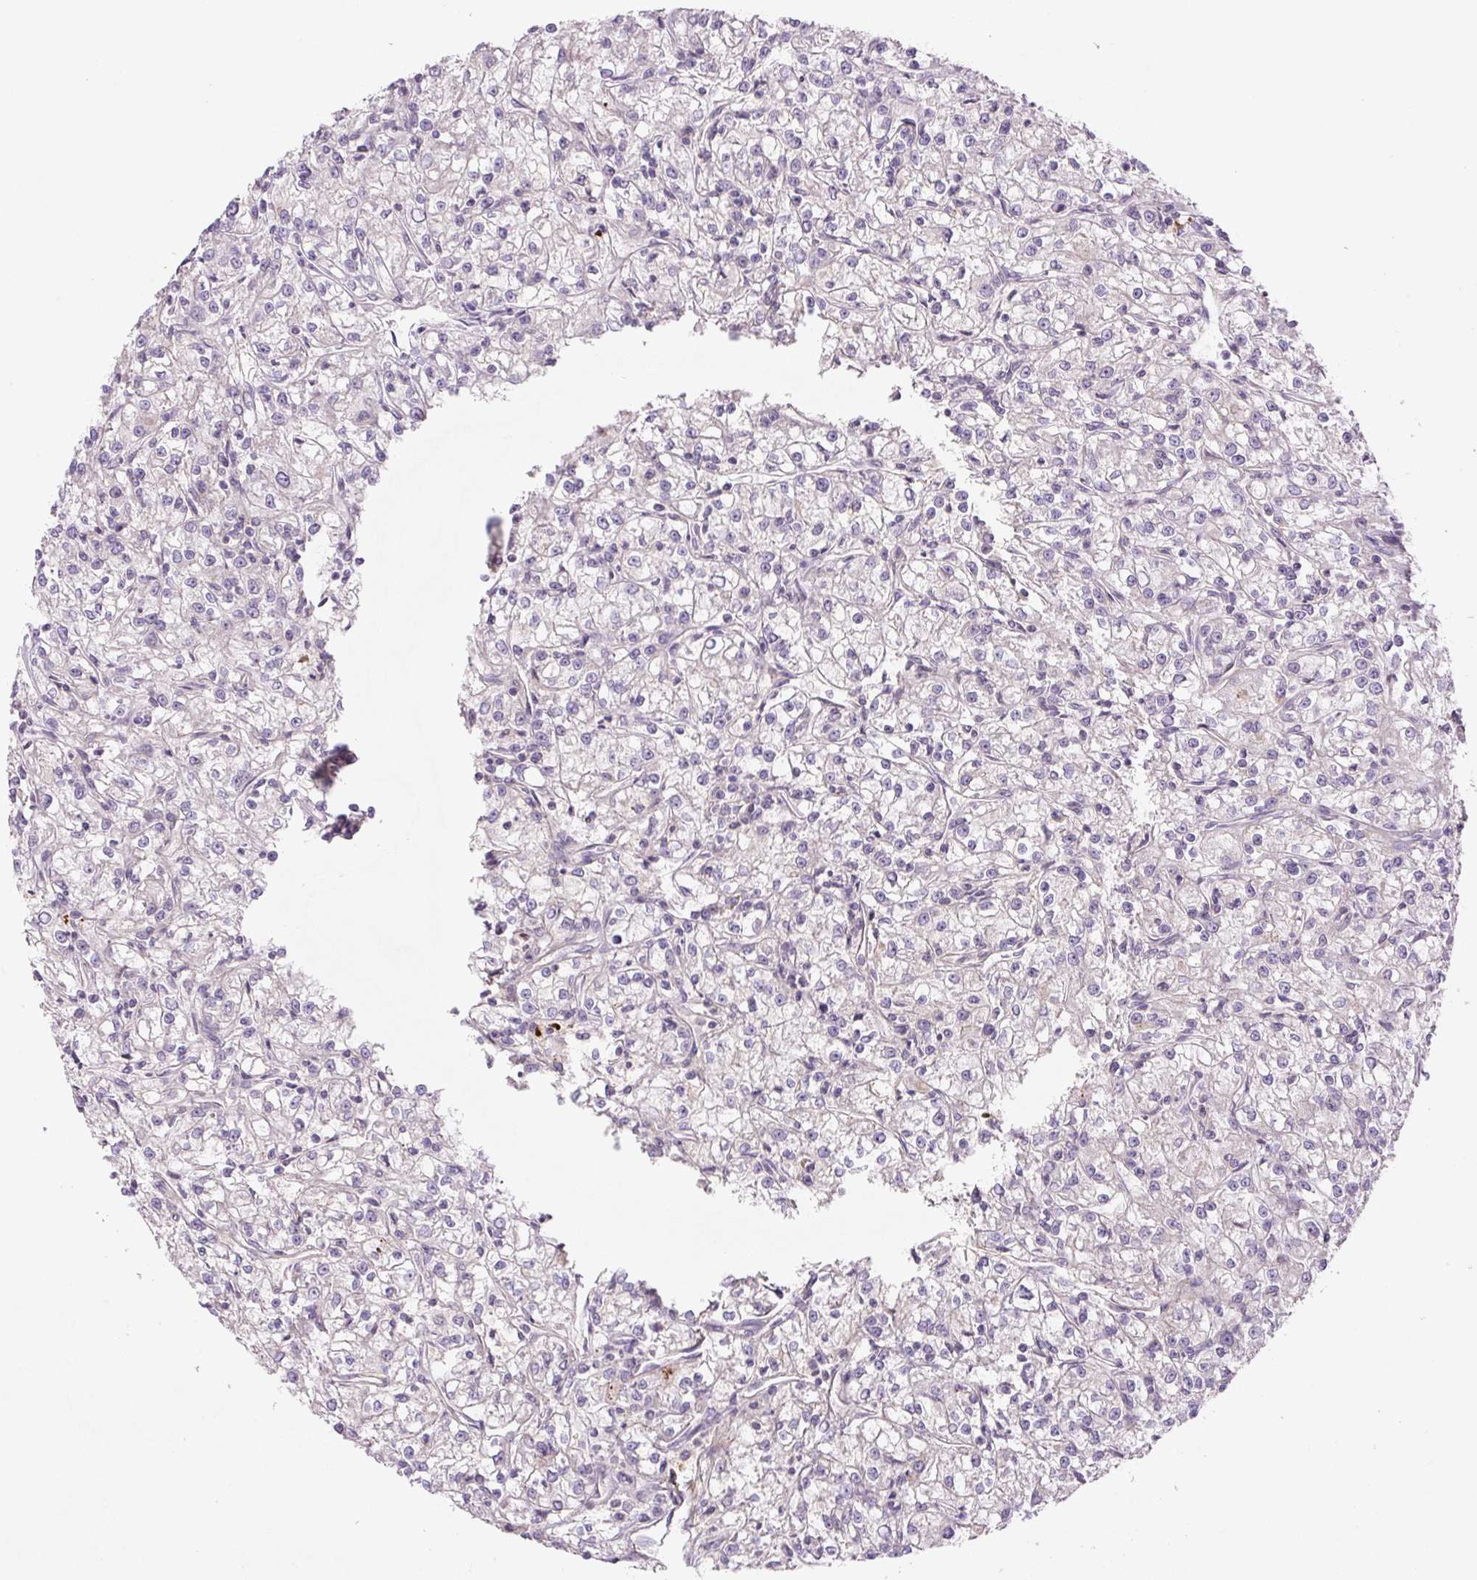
{"staining": {"intensity": "negative", "quantity": "none", "location": "none"}, "tissue": "renal cancer", "cell_type": "Tumor cells", "image_type": "cancer", "snomed": [{"axis": "morphology", "description": "Adenocarcinoma, NOS"}, {"axis": "topography", "description": "Kidney"}], "caption": "An IHC histopathology image of renal cancer (adenocarcinoma) is shown. There is no staining in tumor cells of renal cancer (adenocarcinoma). (DAB immunohistochemistry visualized using brightfield microscopy, high magnification).", "gene": "CCNI2", "patient": {"sex": "female", "age": 59}}